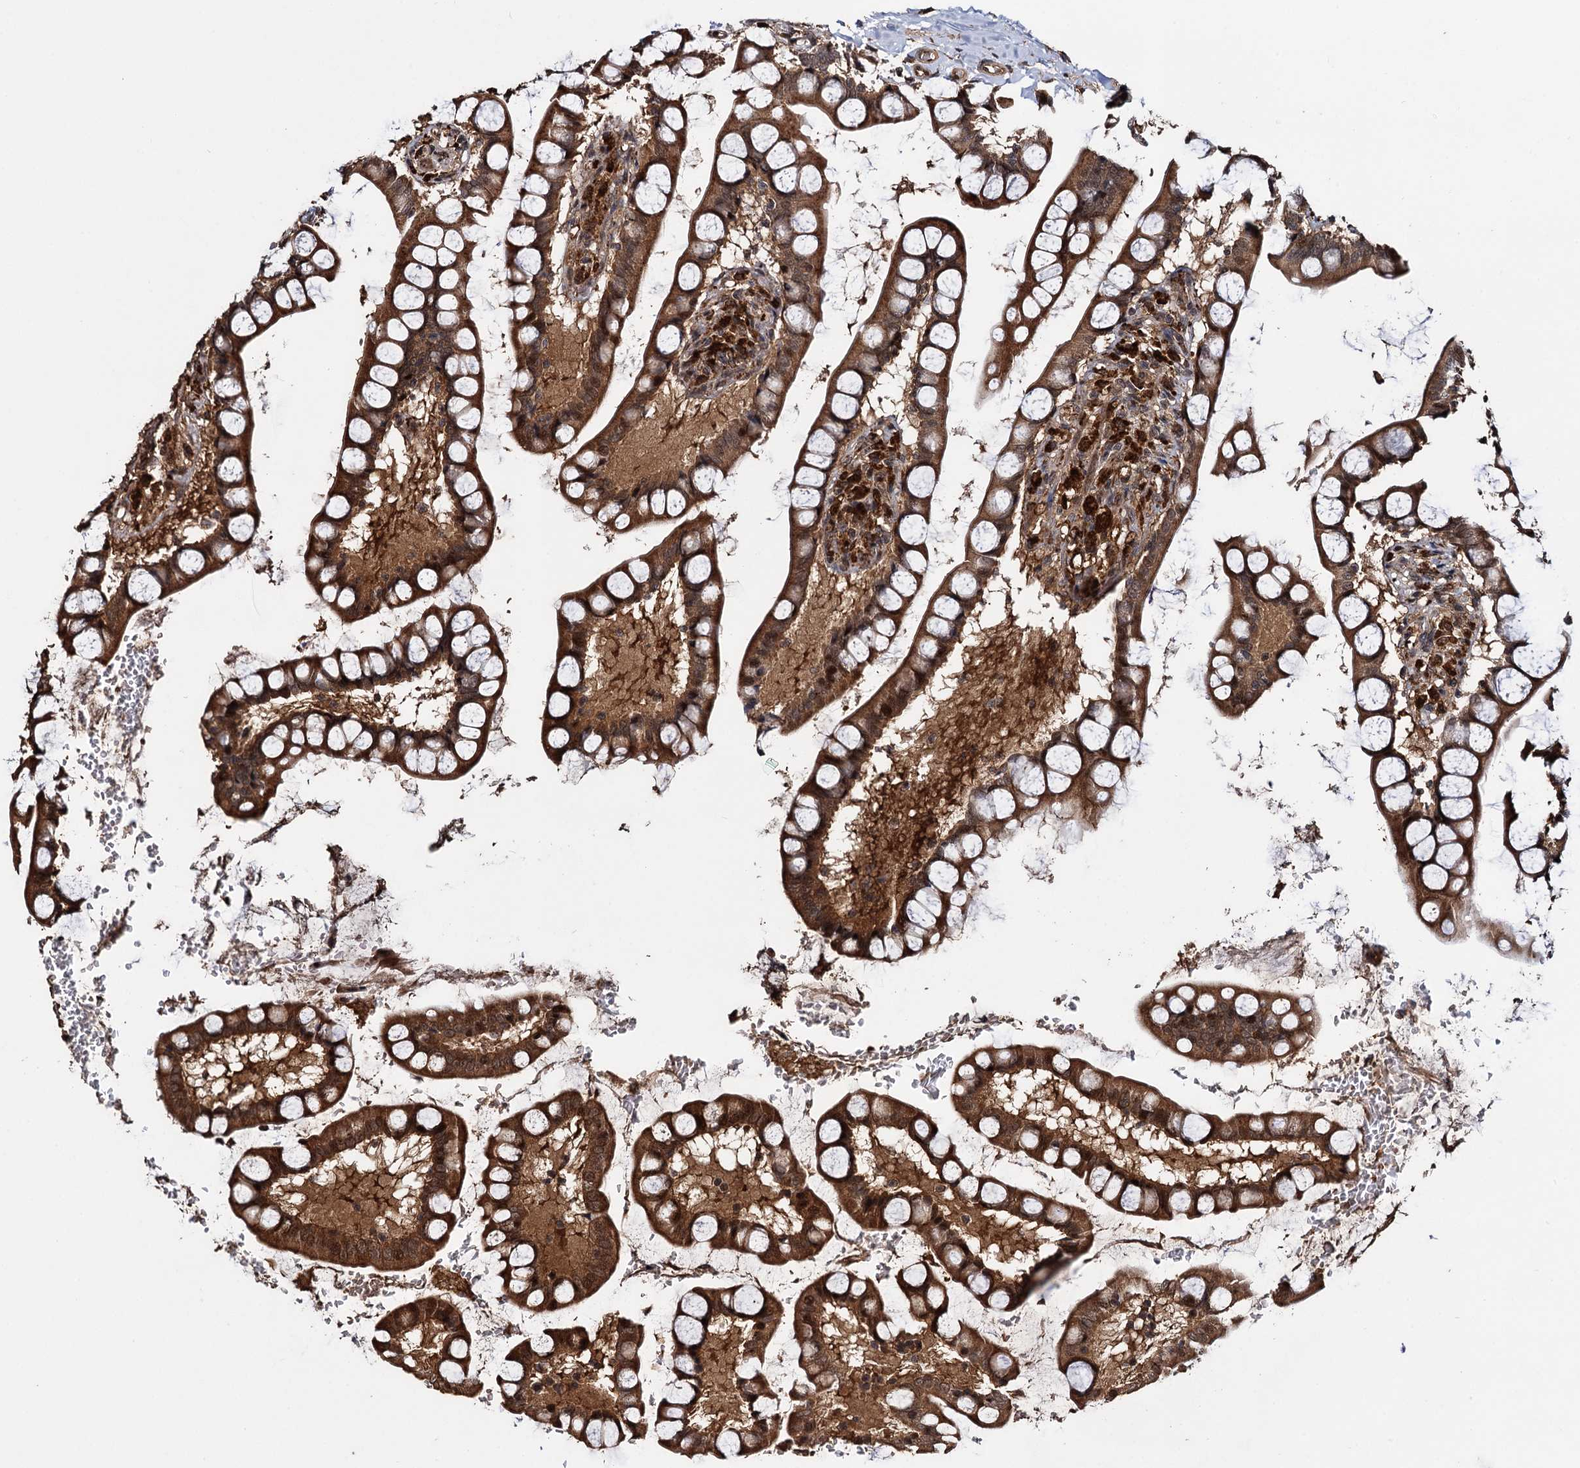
{"staining": {"intensity": "strong", "quantity": ">75%", "location": "cytoplasmic/membranous"}, "tissue": "small intestine", "cell_type": "Glandular cells", "image_type": "normal", "snomed": [{"axis": "morphology", "description": "Normal tissue, NOS"}, {"axis": "topography", "description": "Small intestine"}], "caption": "Immunohistochemical staining of unremarkable small intestine shows >75% levels of strong cytoplasmic/membranous protein expression in approximately >75% of glandular cells. (Stains: DAB in brown, nuclei in blue, Microscopy: brightfield microscopy at high magnification).", "gene": "CEP192", "patient": {"sex": "male", "age": 52}}